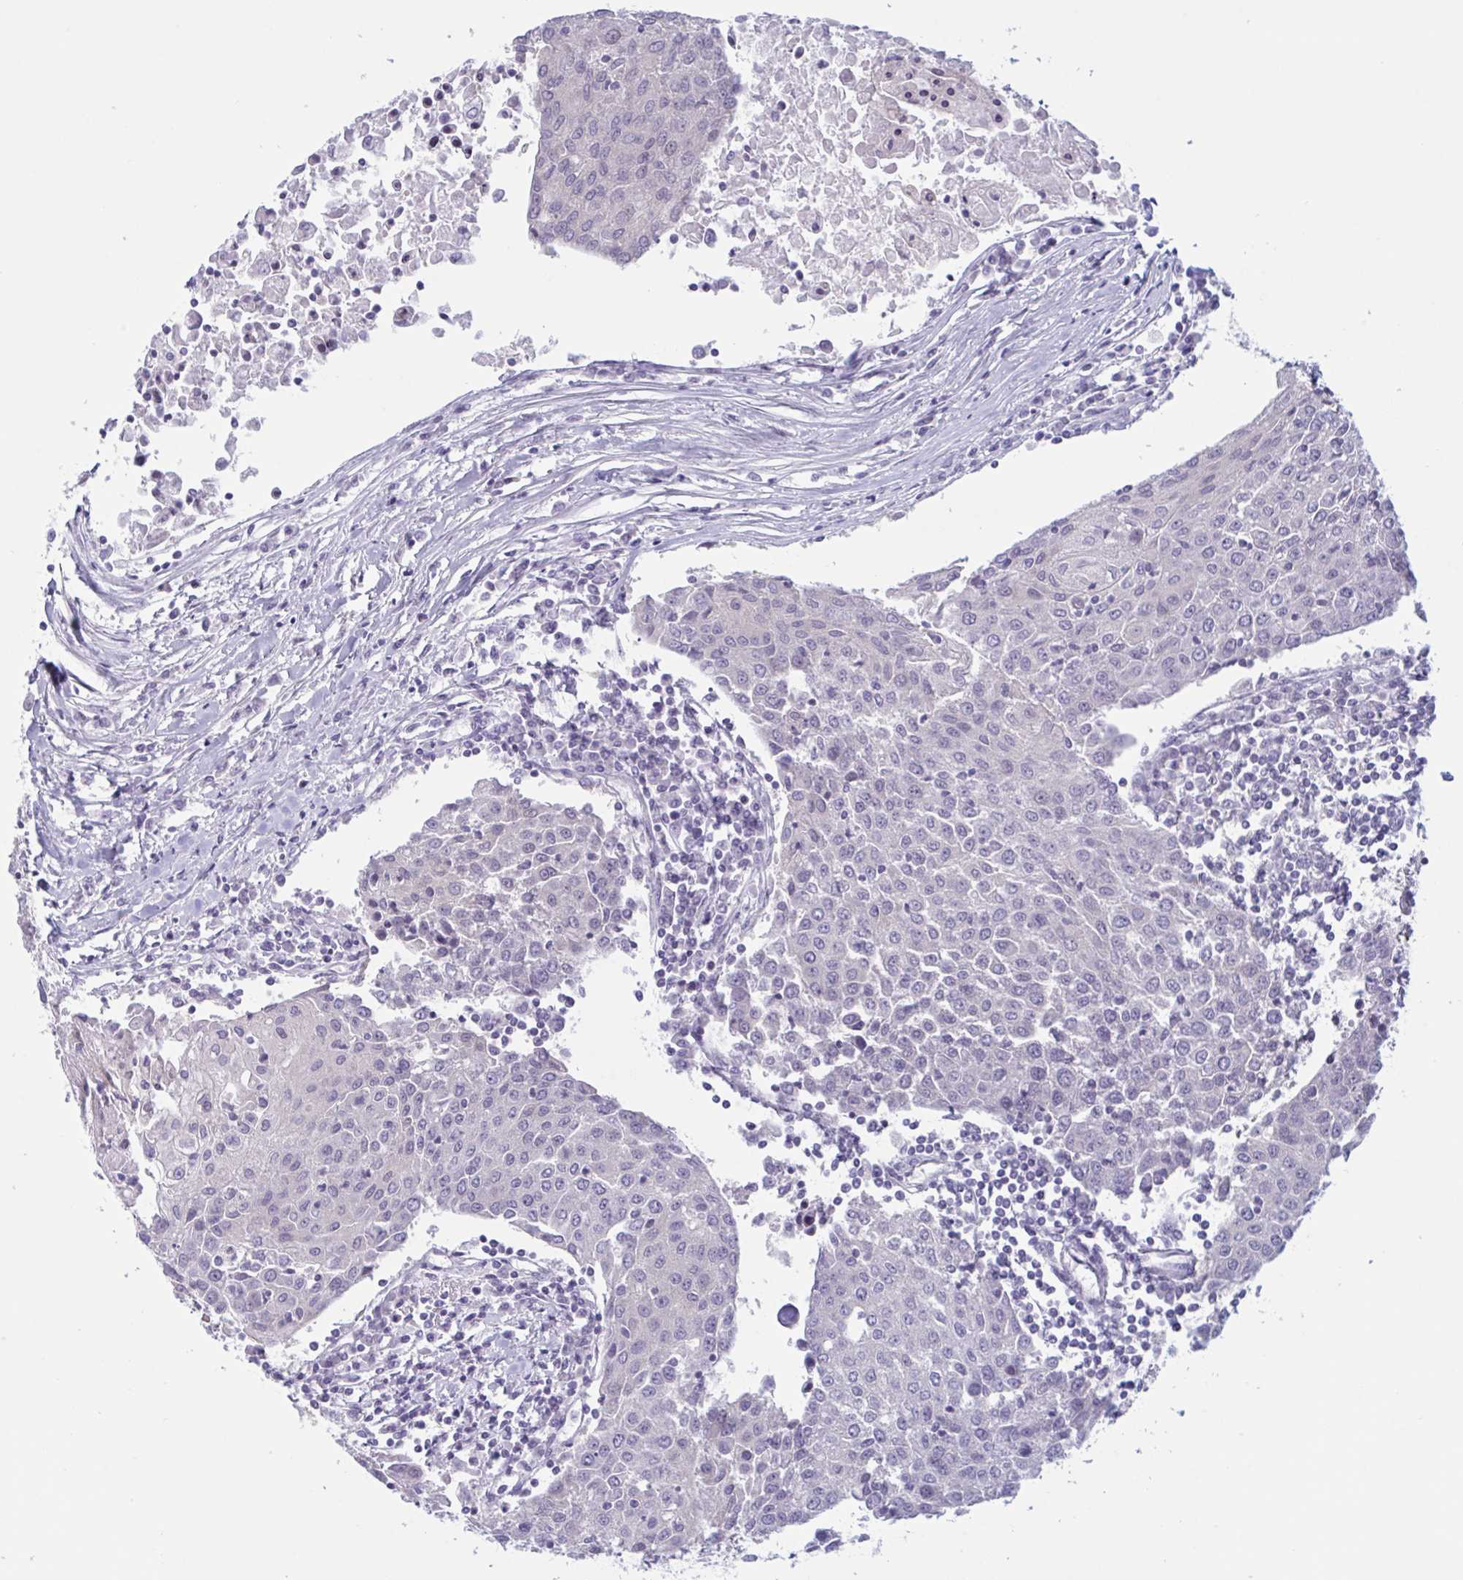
{"staining": {"intensity": "negative", "quantity": "none", "location": "none"}, "tissue": "urothelial cancer", "cell_type": "Tumor cells", "image_type": "cancer", "snomed": [{"axis": "morphology", "description": "Urothelial carcinoma, High grade"}, {"axis": "topography", "description": "Urinary bladder"}], "caption": "Immunohistochemistry histopathology image of high-grade urothelial carcinoma stained for a protein (brown), which exhibits no expression in tumor cells. (Stains: DAB immunohistochemistry with hematoxylin counter stain, Microscopy: brightfield microscopy at high magnification).", "gene": "NAA30", "patient": {"sex": "female", "age": 85}}